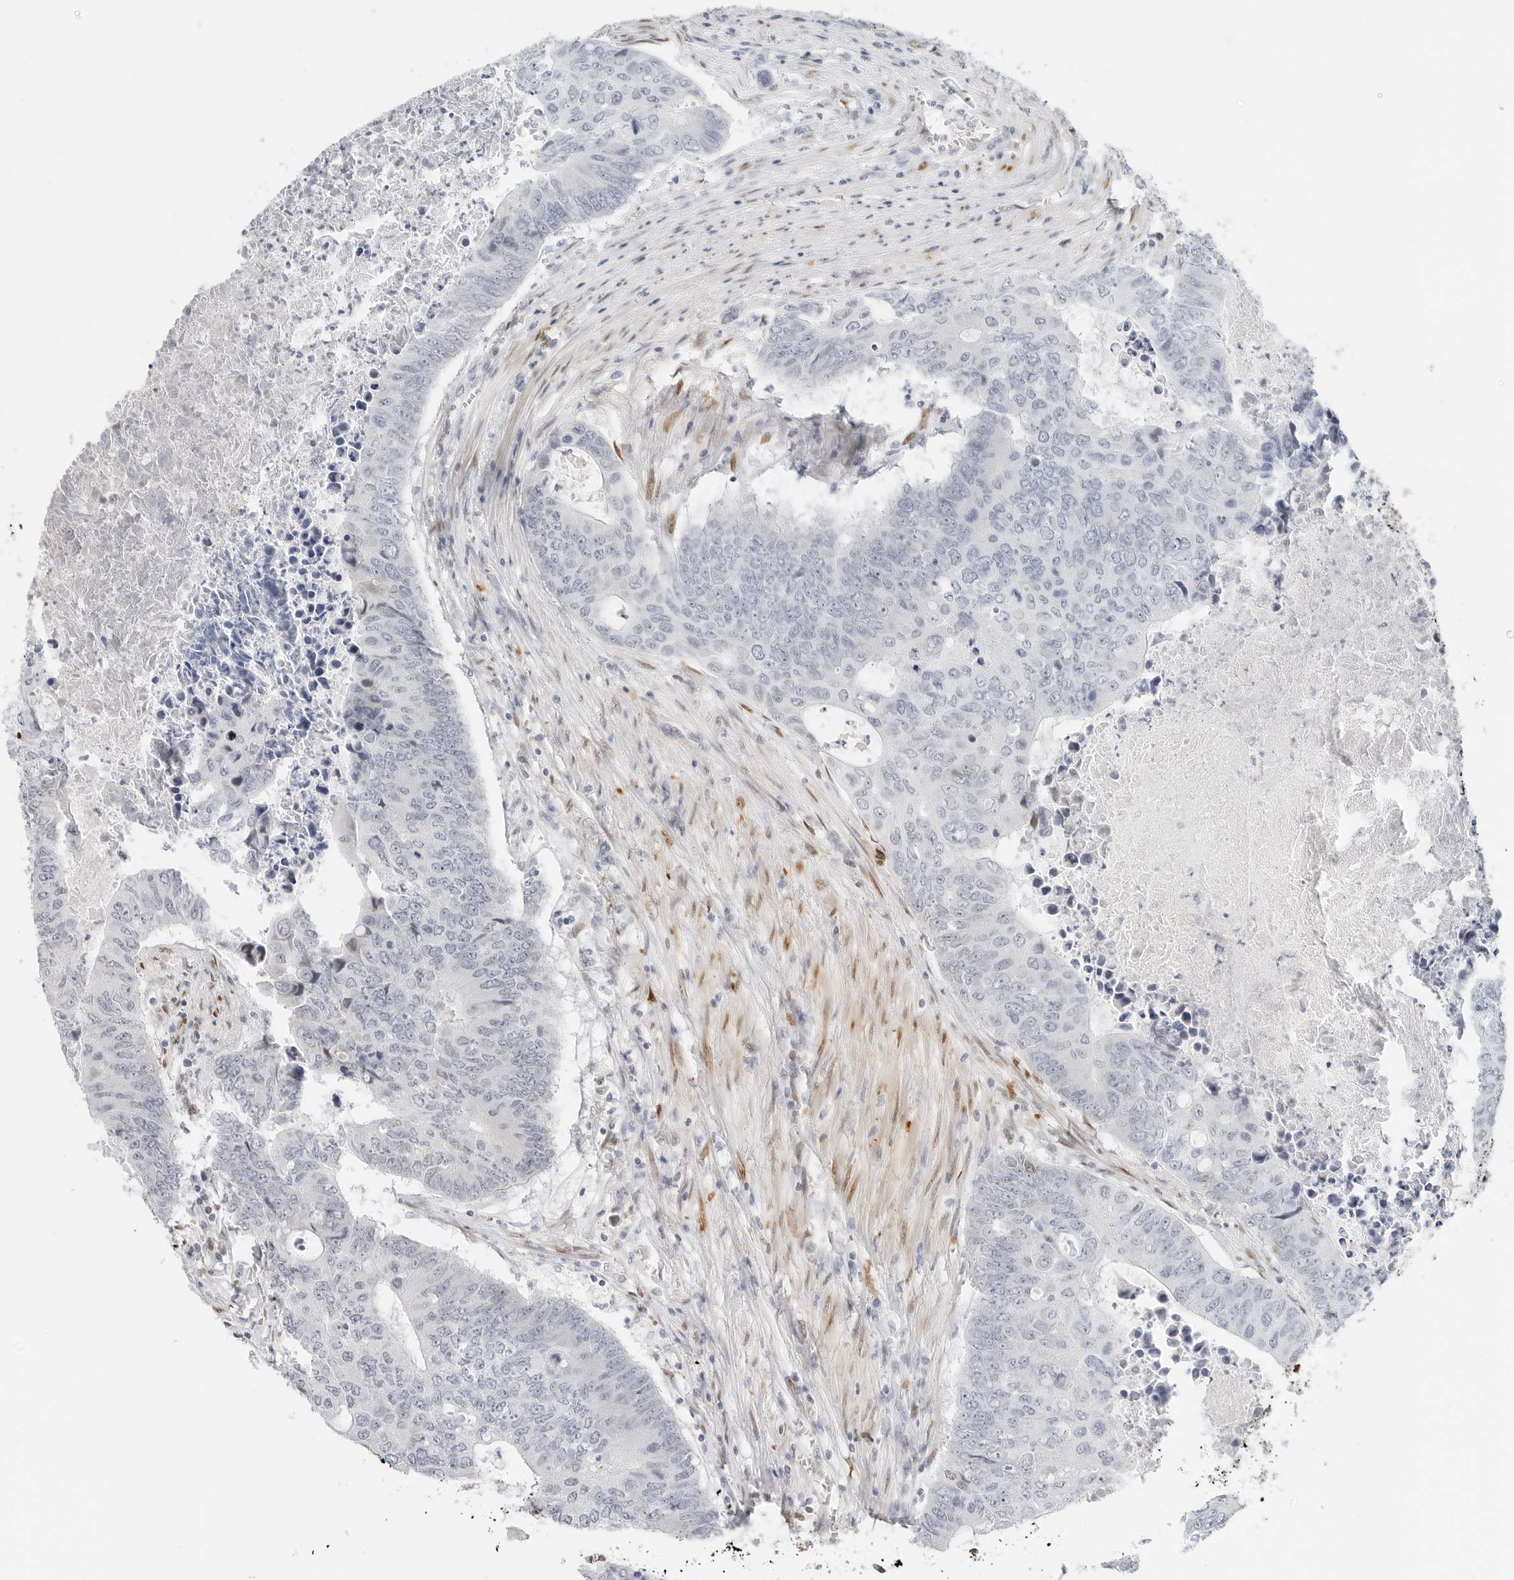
{"staining": {"intensity": "negative", "quantity": "none", "location": "none"}, "tissue": "colorectal cancer", "cell_type": "Tumor cells", "image_type": "cancer", "snomed": [{"axis": "morphology", "description": "Adenocarcinoma, NOS"}, {"axis": "topography", "description": "Colon"}], "caption": "Tumor cells show no significant staining in colorectal adenocarcinoma. (DAB (3,3'-diaminobenzidine) immunohistochemistry (IHC) visualized using brightfield microscopy, high magnification).", "gene": "SPIDR", "patient": {"sex": "male", "age": 87}}